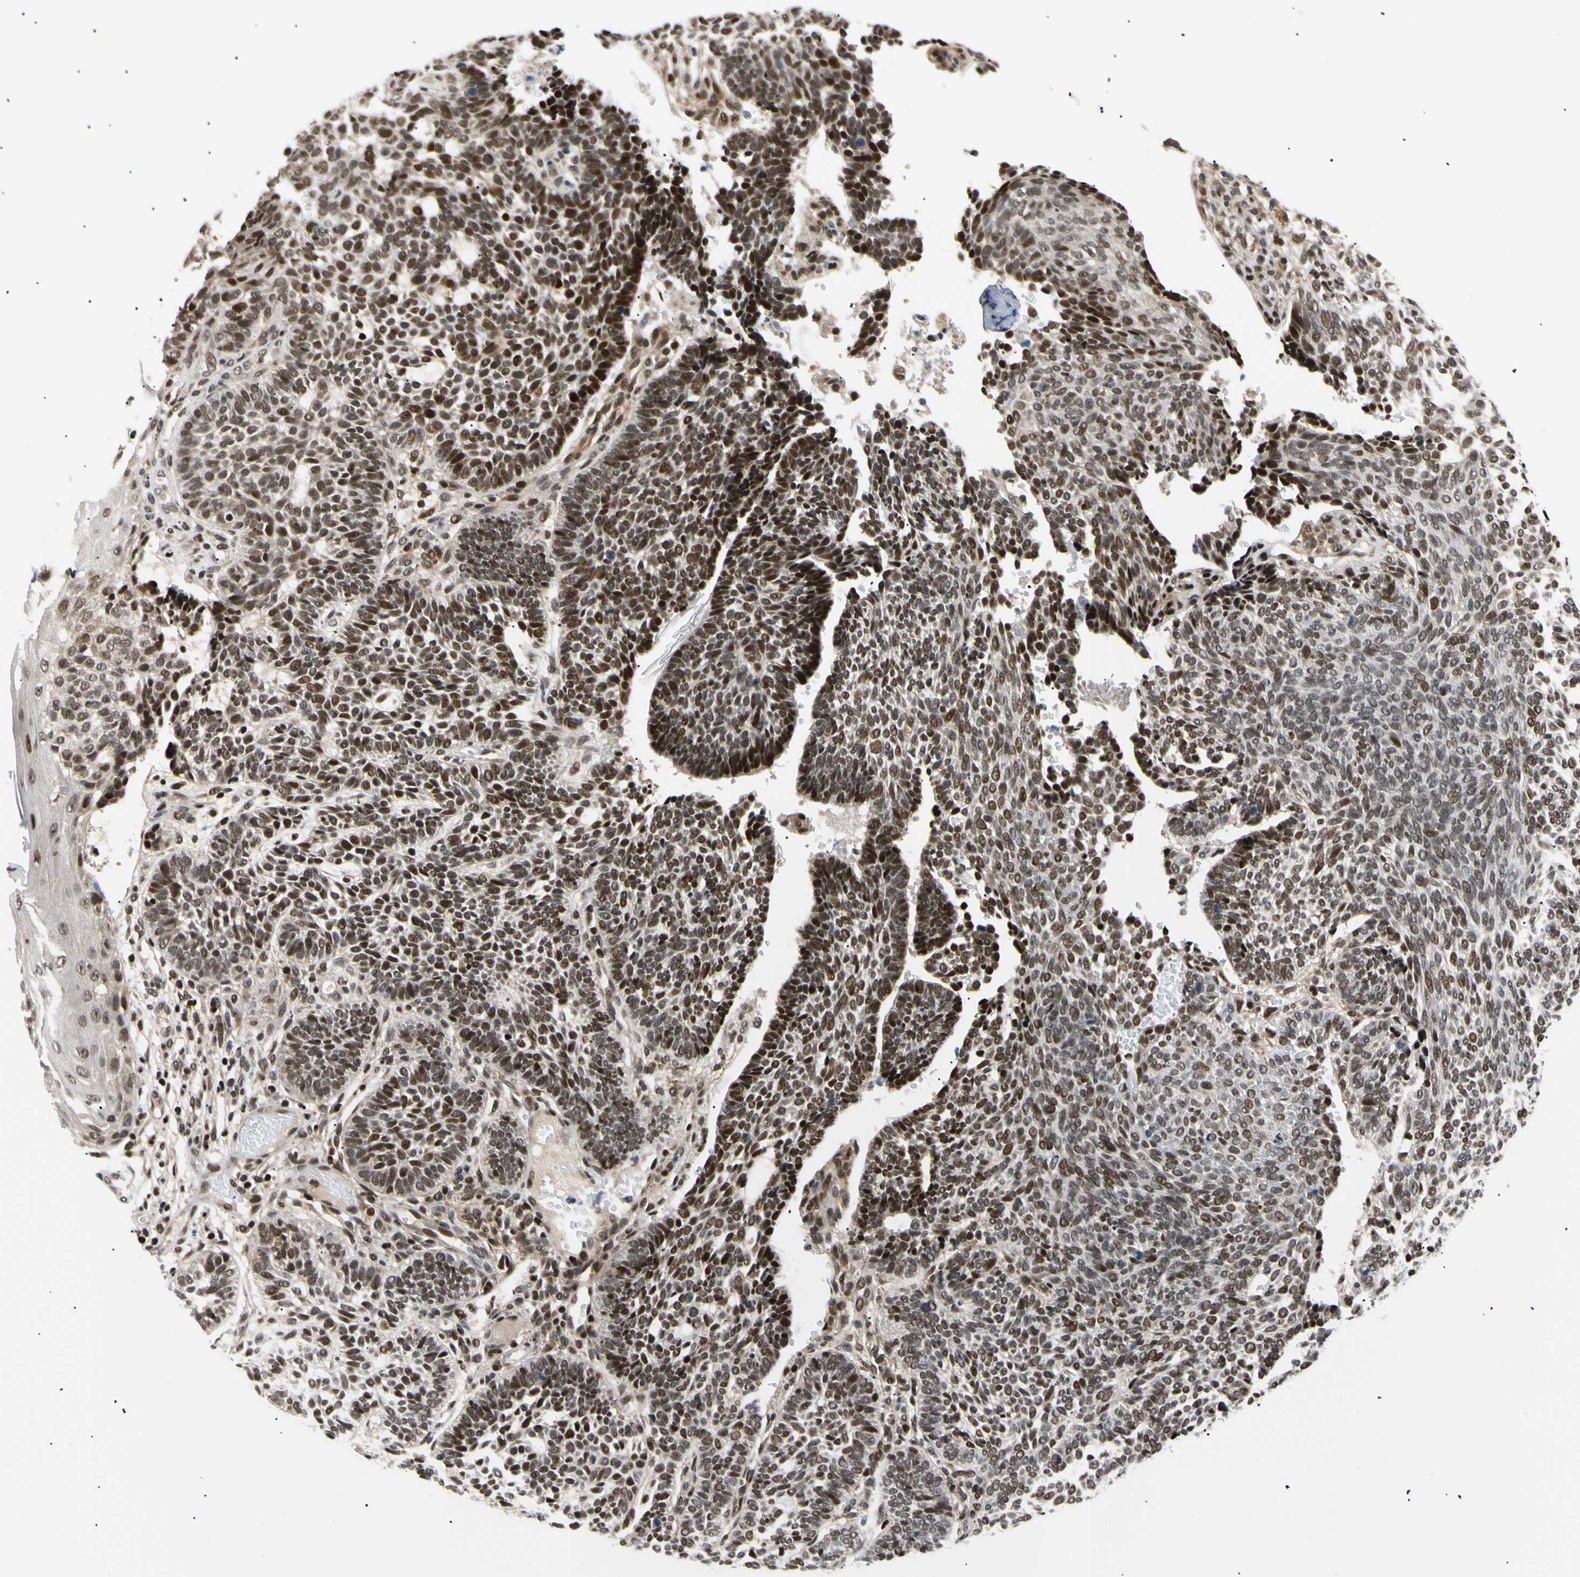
{"staining": {"intensity": "strong", "quantity": ">75%", "location": "nuclear"}, "tissue": "skin cancer", "cell_type": "Tumor cells", "image_type": "cancer", "snomed": [{"axis": "morphology", "description": "Normal tissue, NOS"}, {"axis": "morphology", "description": "Basal cell carcinoma"}, {"axis": "topography", "description": "Skin"}], "caption": "Immunohistochemical staining of skin cancer (basal cell carcinoma) reveals high levels of strong nuclear staining in about >75% of tumor cells. Immunohistochemistry (ihc) stains the protein in brown and the nuclei are stained blue.", "gene": "E2F1", "patient": {"sex": "male", "age": 87}}